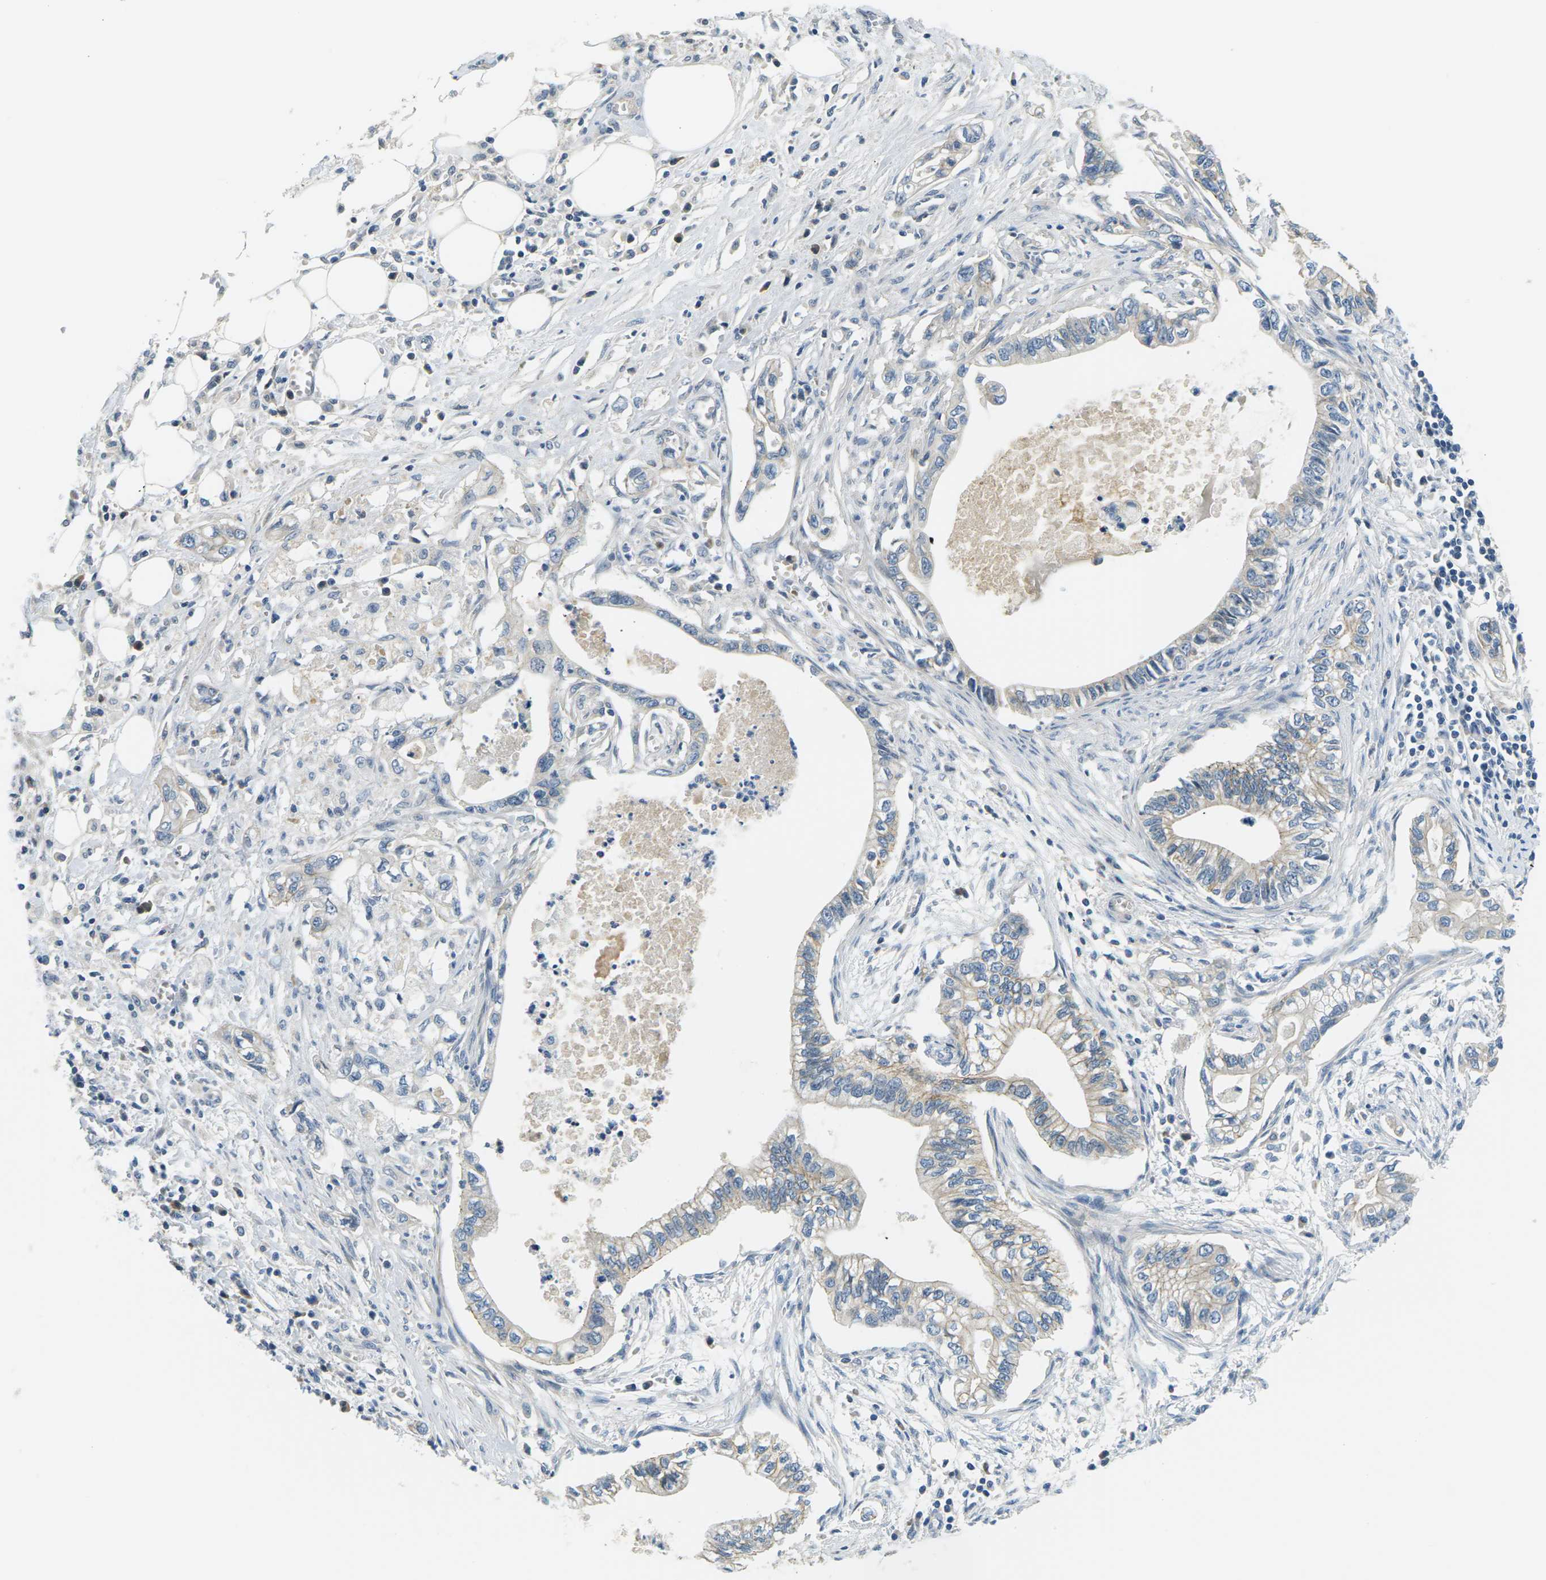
{"staining": {"intensity": "weak", "quantity": "<25%", "location": "cytoplasmic/membranous"}, "tissue": "pancreatic cancer", "cell_type": "Tumor cells", "image_type": "cancer", "snomed": [{"axis": "morphology", "description": "Adenocarcinoma, NOS"}, {"axis": "topography", "description": "Pancreas"}], "caption": "Tumor cells are negative for brown protein staining in pancreatic cancer.", "gene": "CTNND1", "patient": {"sex": "male", "age": 56}}